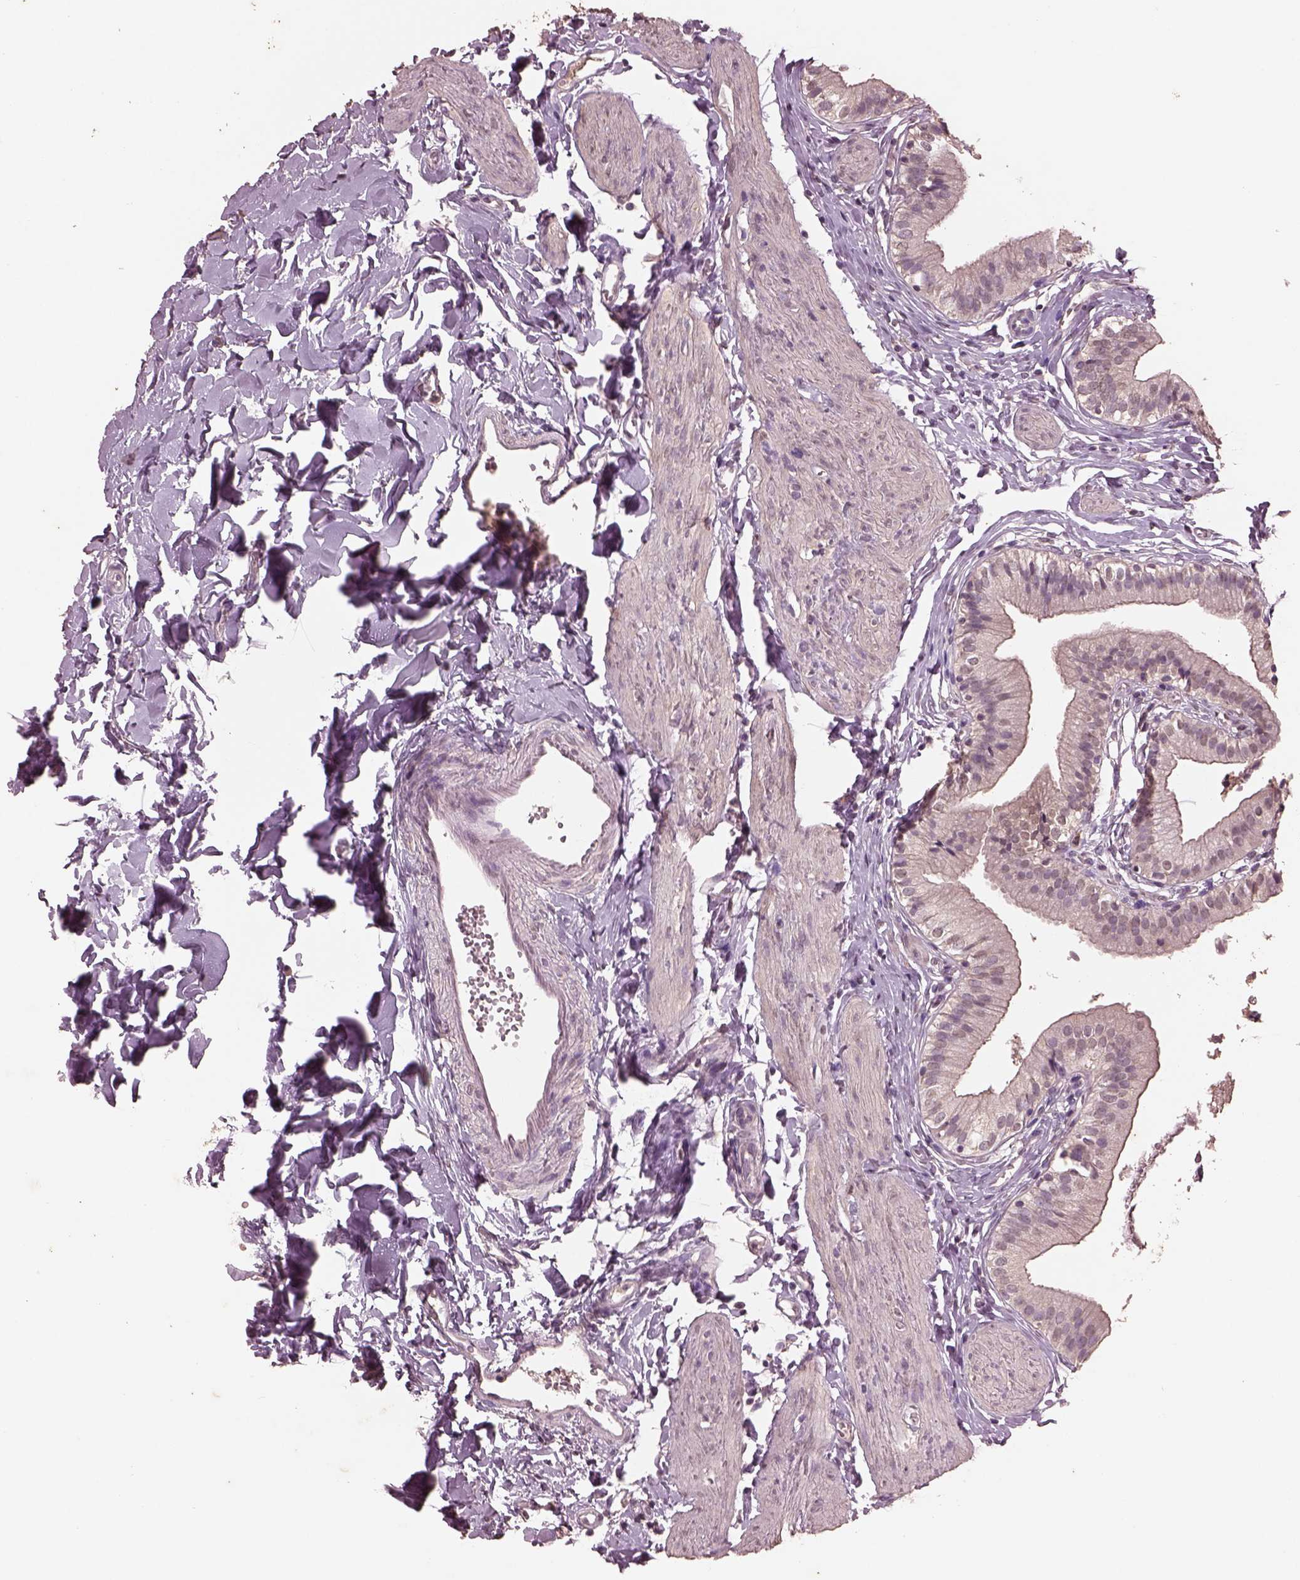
{"staining": {"intensity": "negative", "quantity": "none", "location": "none"}, "tissue": "gallbladder", "cell_type": "Glandular cells", "image_type": "normal", "snomed": [{"axis": "morphology", "description": "Normal tissue, NOS"}, {"axis": "topography", "description": "Gallbladder"}], "caption": "Immunohistochemistry of normal gallbladder shows no expression in glandular cells. (Immunohistochemistry, brightfield microscopy, high magnification).", "gene": "CPT1C", "patient": {"sex": "female", "age": 47}}